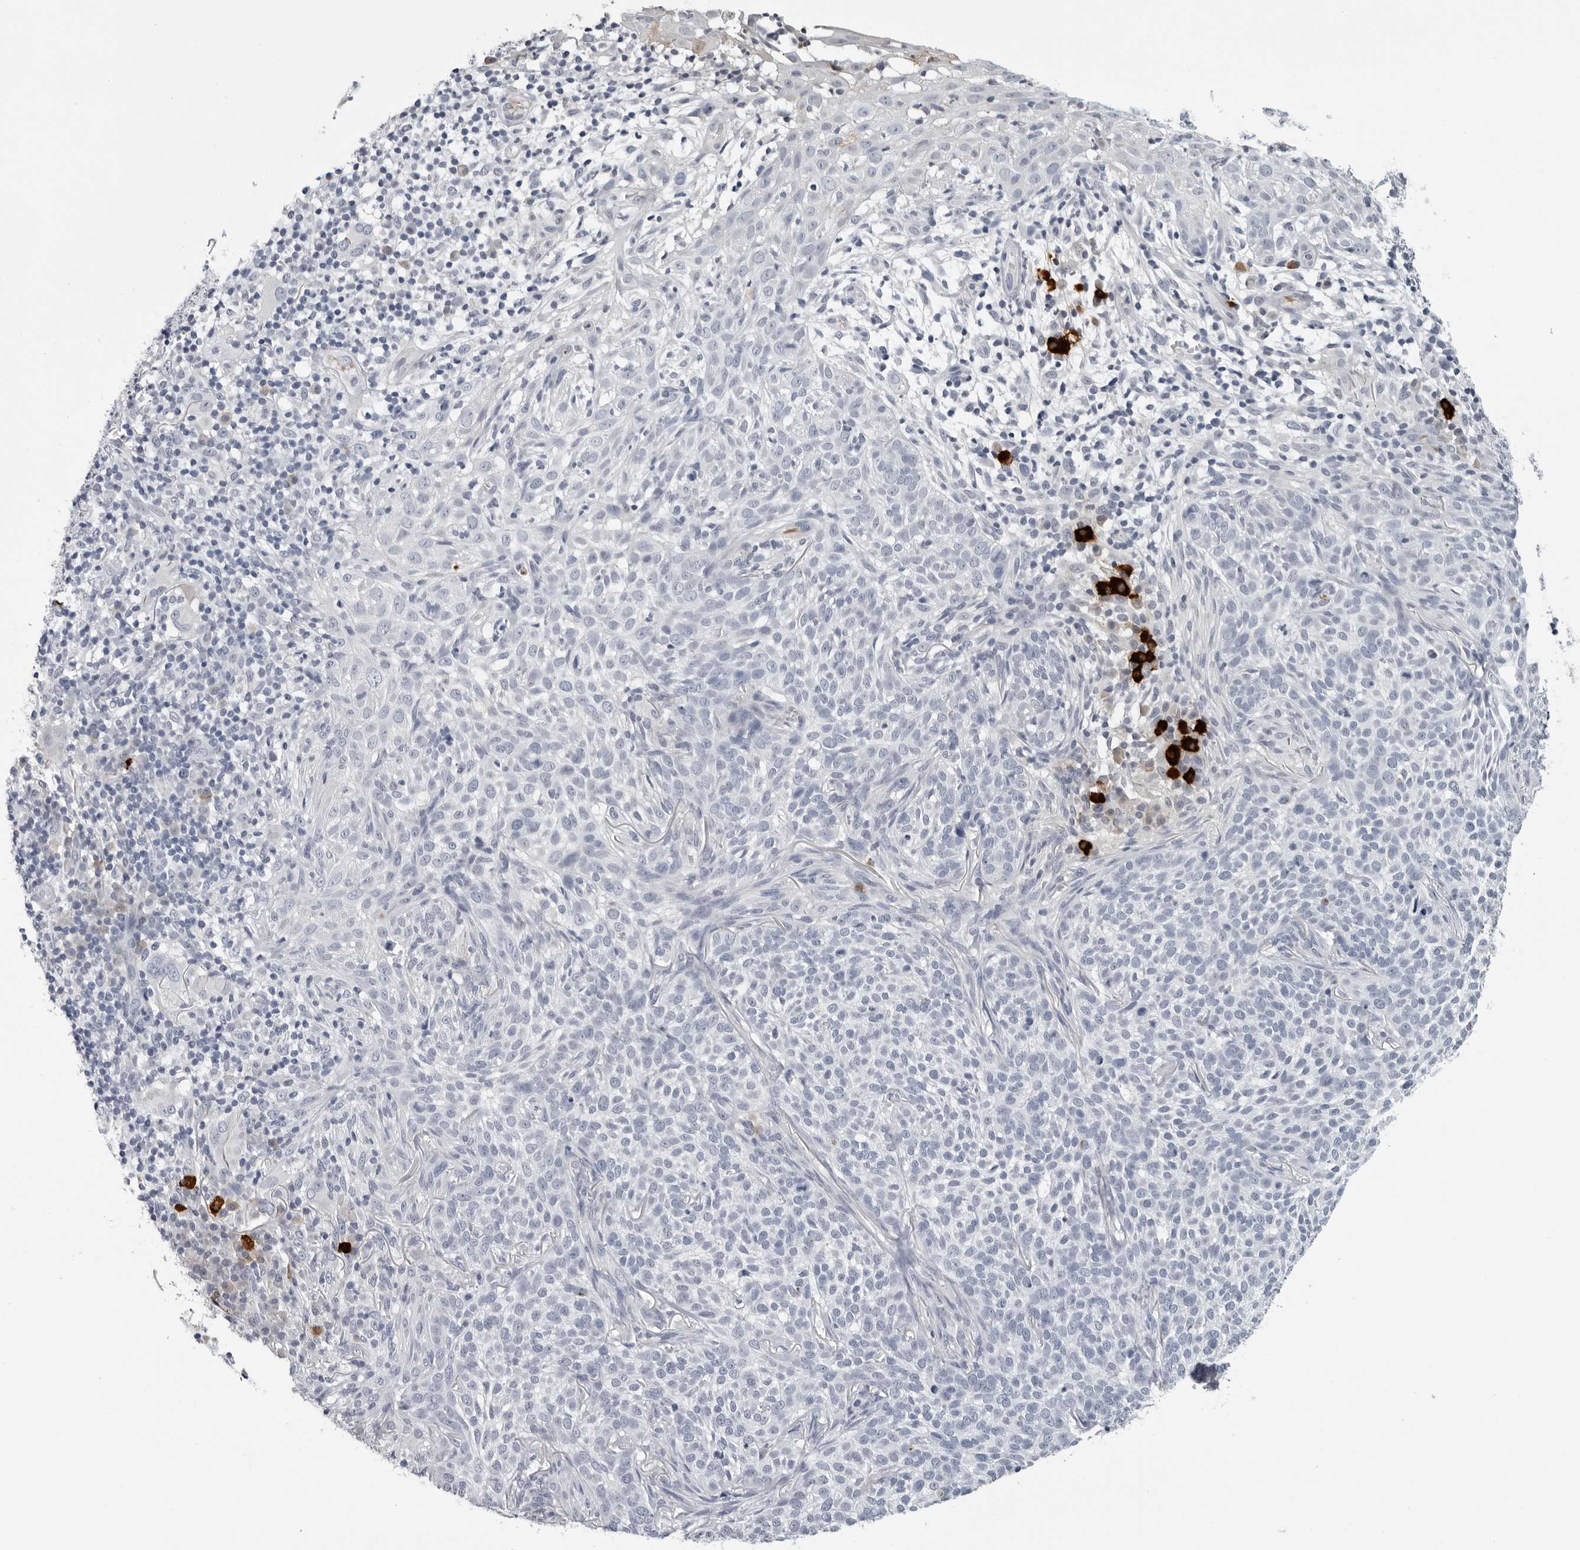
{"staining": {"intensity": "negative", "quantity": "none", "location": "none"}, "tissue": "skin cancer", "cell_type": "Tumor cells", "image_type": "cancer", "snomed": [{"axis": "morphology", "description": "Basal cell carcinoma"}, {"axis": "topography", "description": "Skin"}], "caption": "The histopathology image exhibits no significant positivity in tumor cells of basal cell carcinoma (skin). (DAB (3,3'-diaminobenzidine) immunohistochemistry (IHC) visualized using brightfield microscopy, high magnification).", "gene": "ZNF502", "patient": {"sex": "female", "age": 64}}